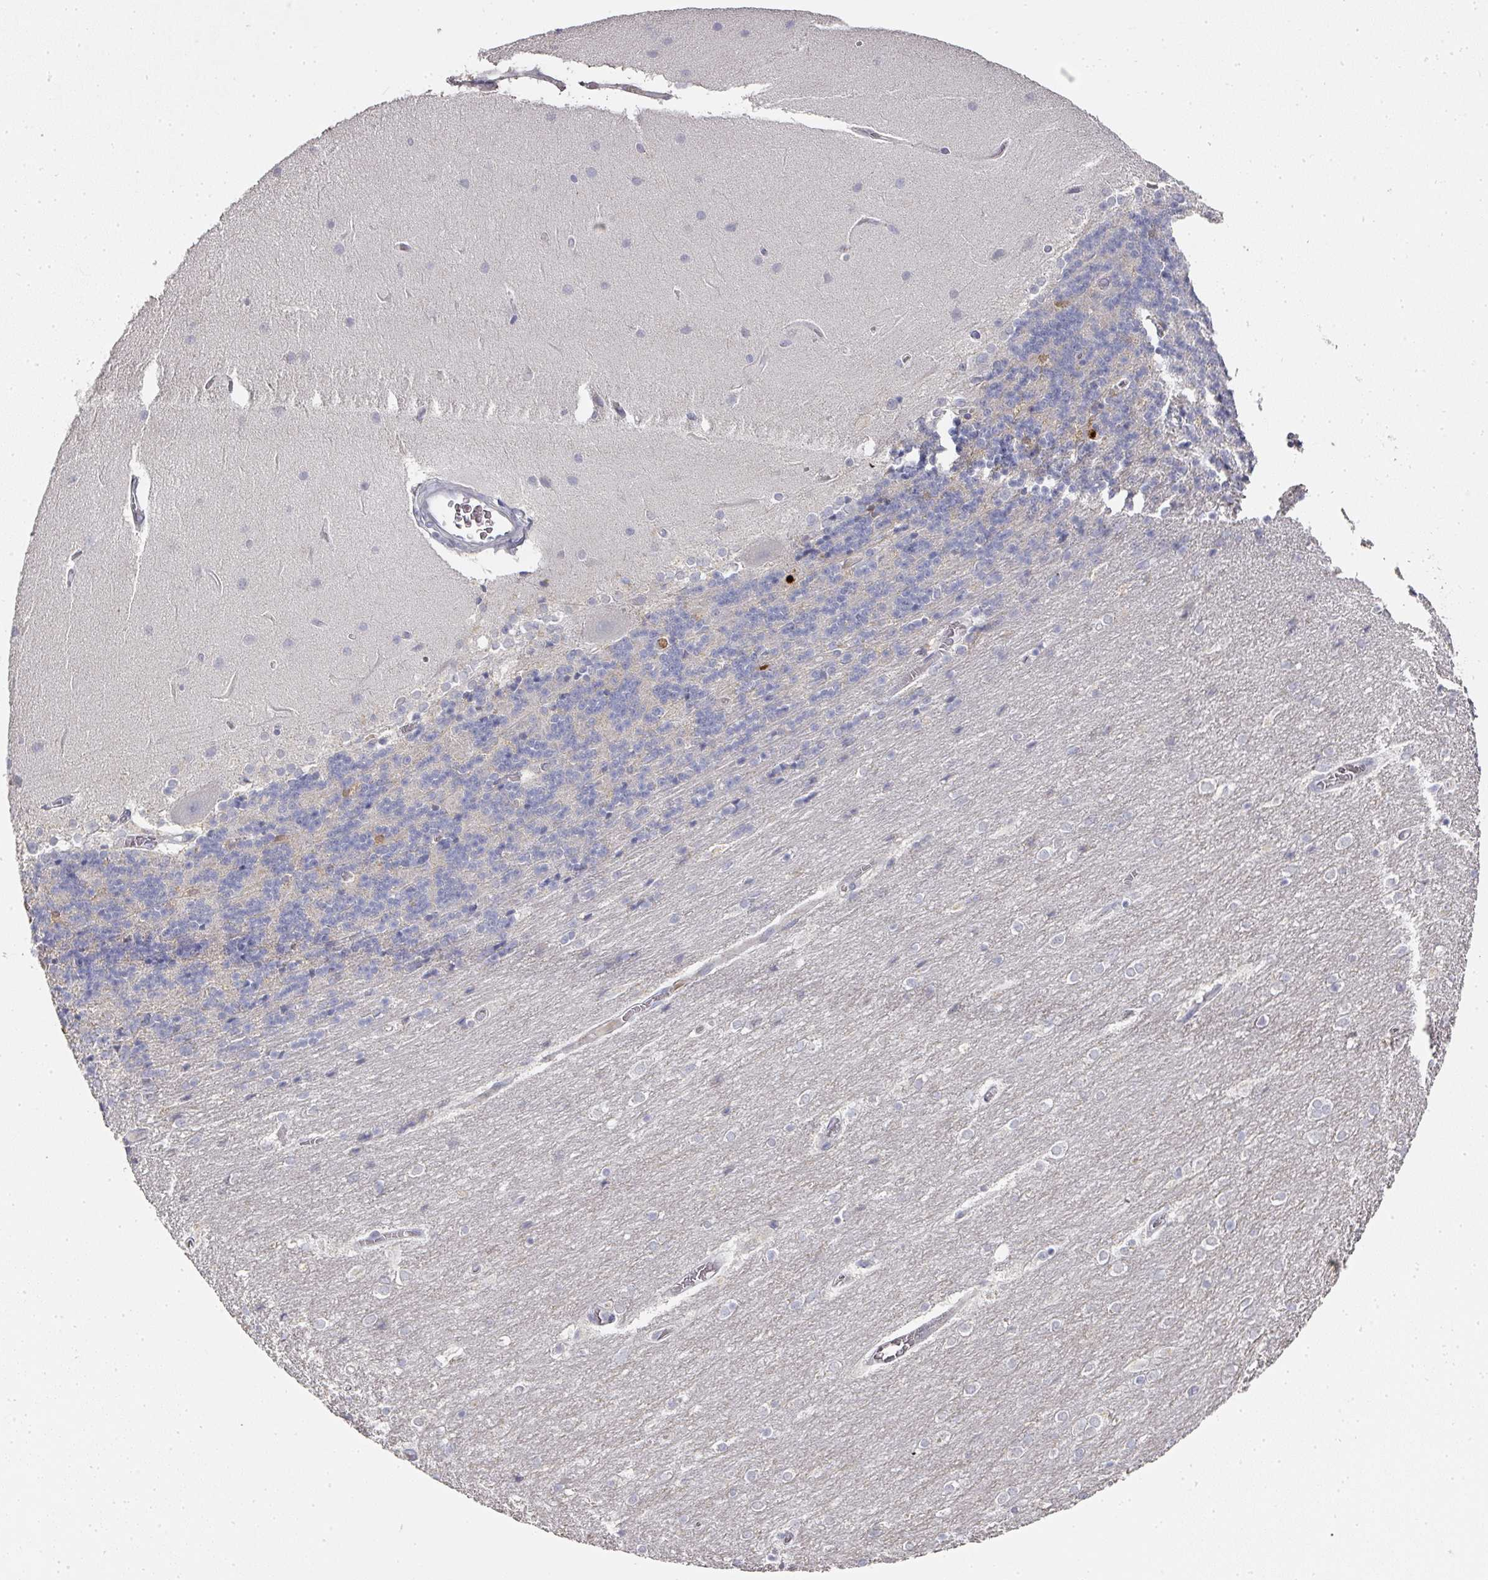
{"staining": {"intensity": "negative", "quantity": "none", "location": "none"}, "tissue": "cerebellum", "cell_type": "Cells in granular layer", "image_type": "normal", "snomed": [{"axis": "morphology", "description": "Normal tissue, NOS"}, {"axis": "topography", "description": "Cerebellum"}], "caption": "Immunohistochemistry (IHC) histopathology image of normal cerebellum: human cerebellum stained with DAB (3,3'-diaminobenzidine) demonstrates no significant protein staining in cells in granular layer.", "gene": "CAMP", "patient": {"sex": "female", "age": 54}}